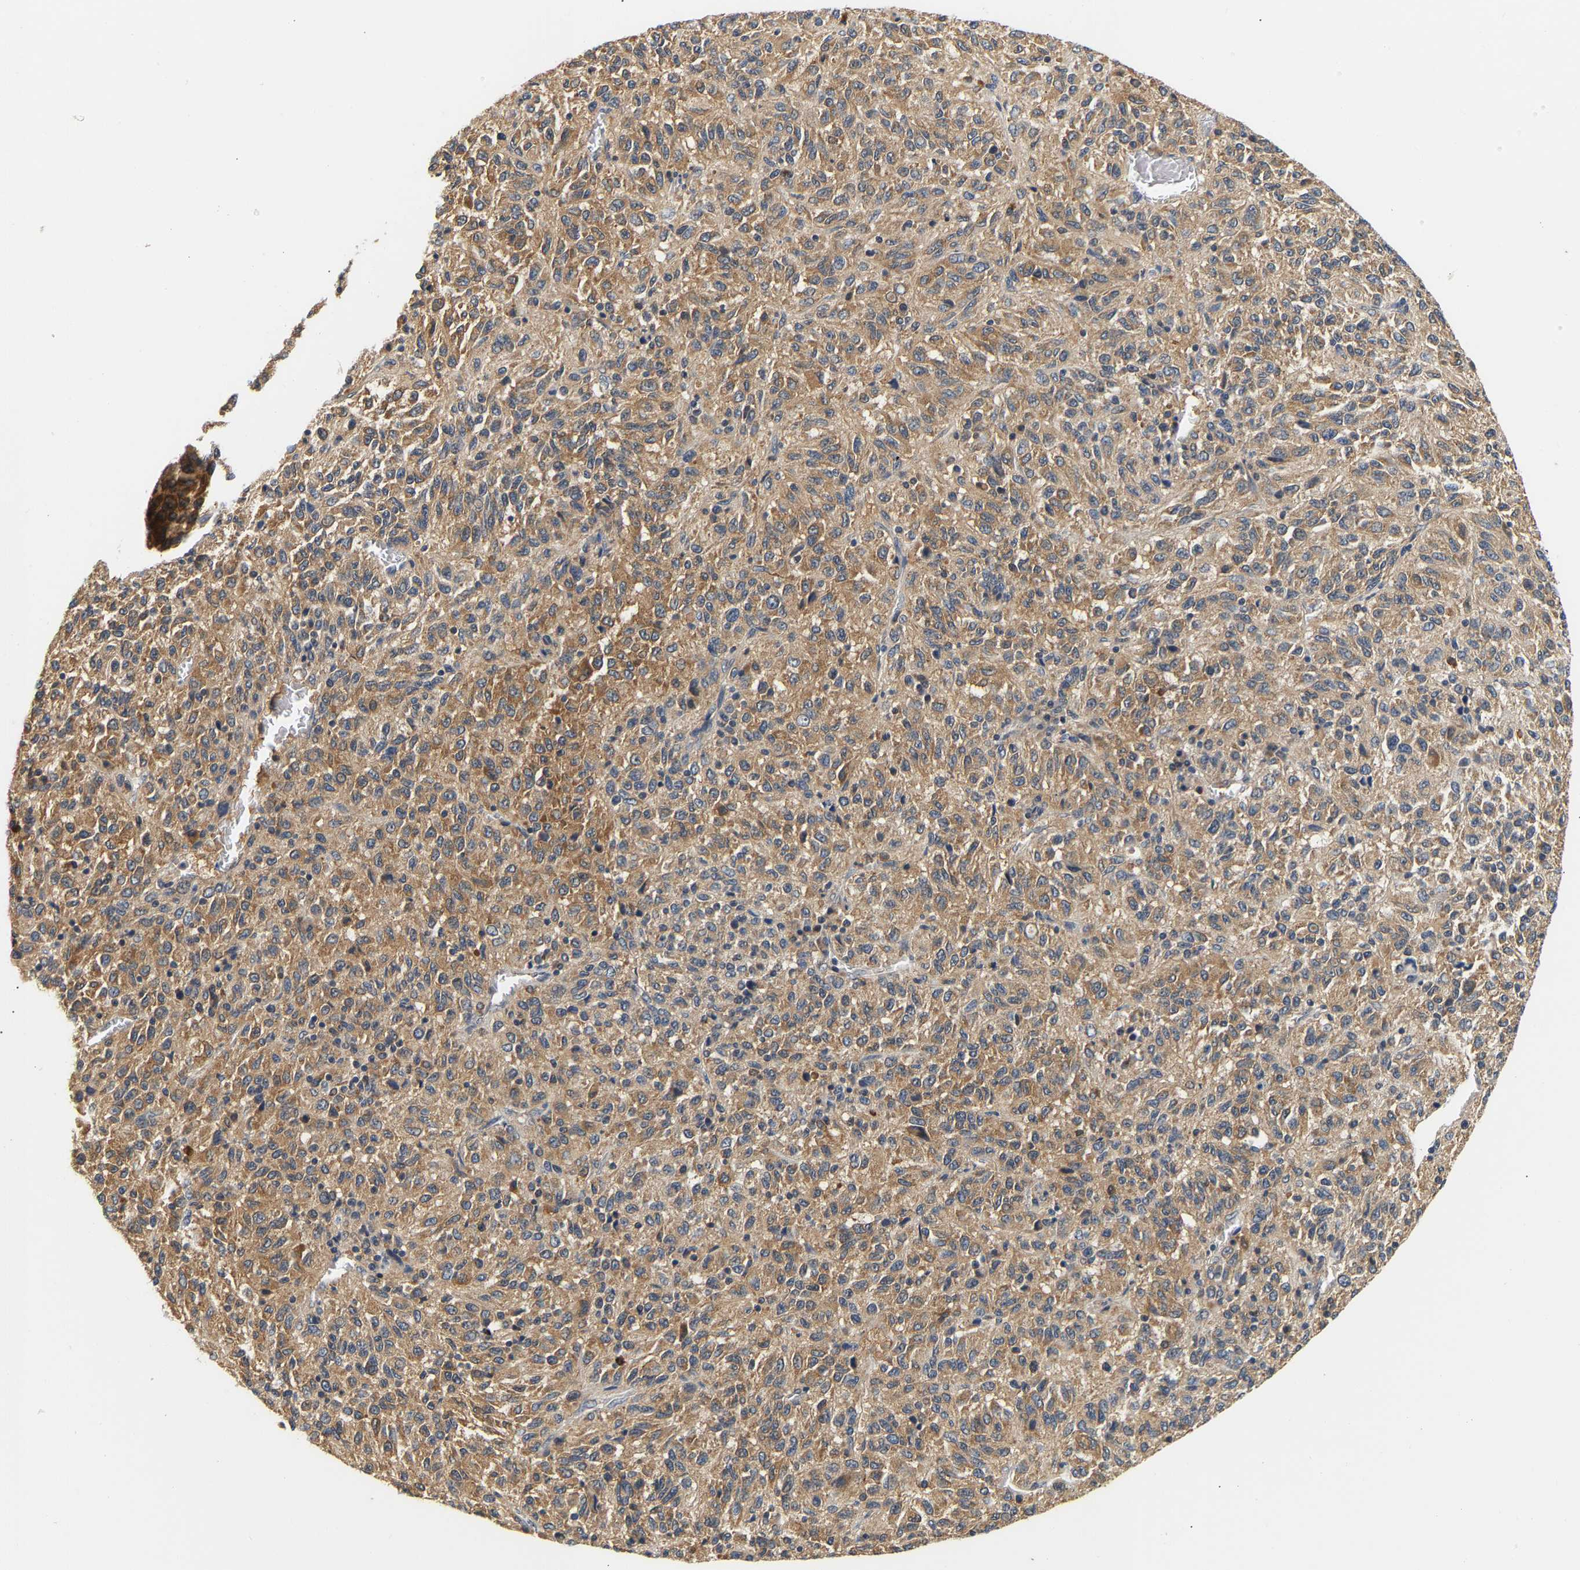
{"staining": {"intensity": "moderate", "quantity": ">75%", "location": "cytoplasmic/membranous"}, "tissue": "melanoma", "cell_type": "Tumor cells", "image_type": "cancer", "snomed": [{"axis": "morphology", "description": "Malignant melanoma, Metastatic site"}, {"axis": "topography", "description": "Lung"}], "caption": "Immunohistochemical staining of human malignant melanoma (metastatic site) reveals moderate cytoplasmic/membranous protein expression in about >75% of tumor cells.", "gene": "PPID", "patient": {"sex": "male", "age": 64}}